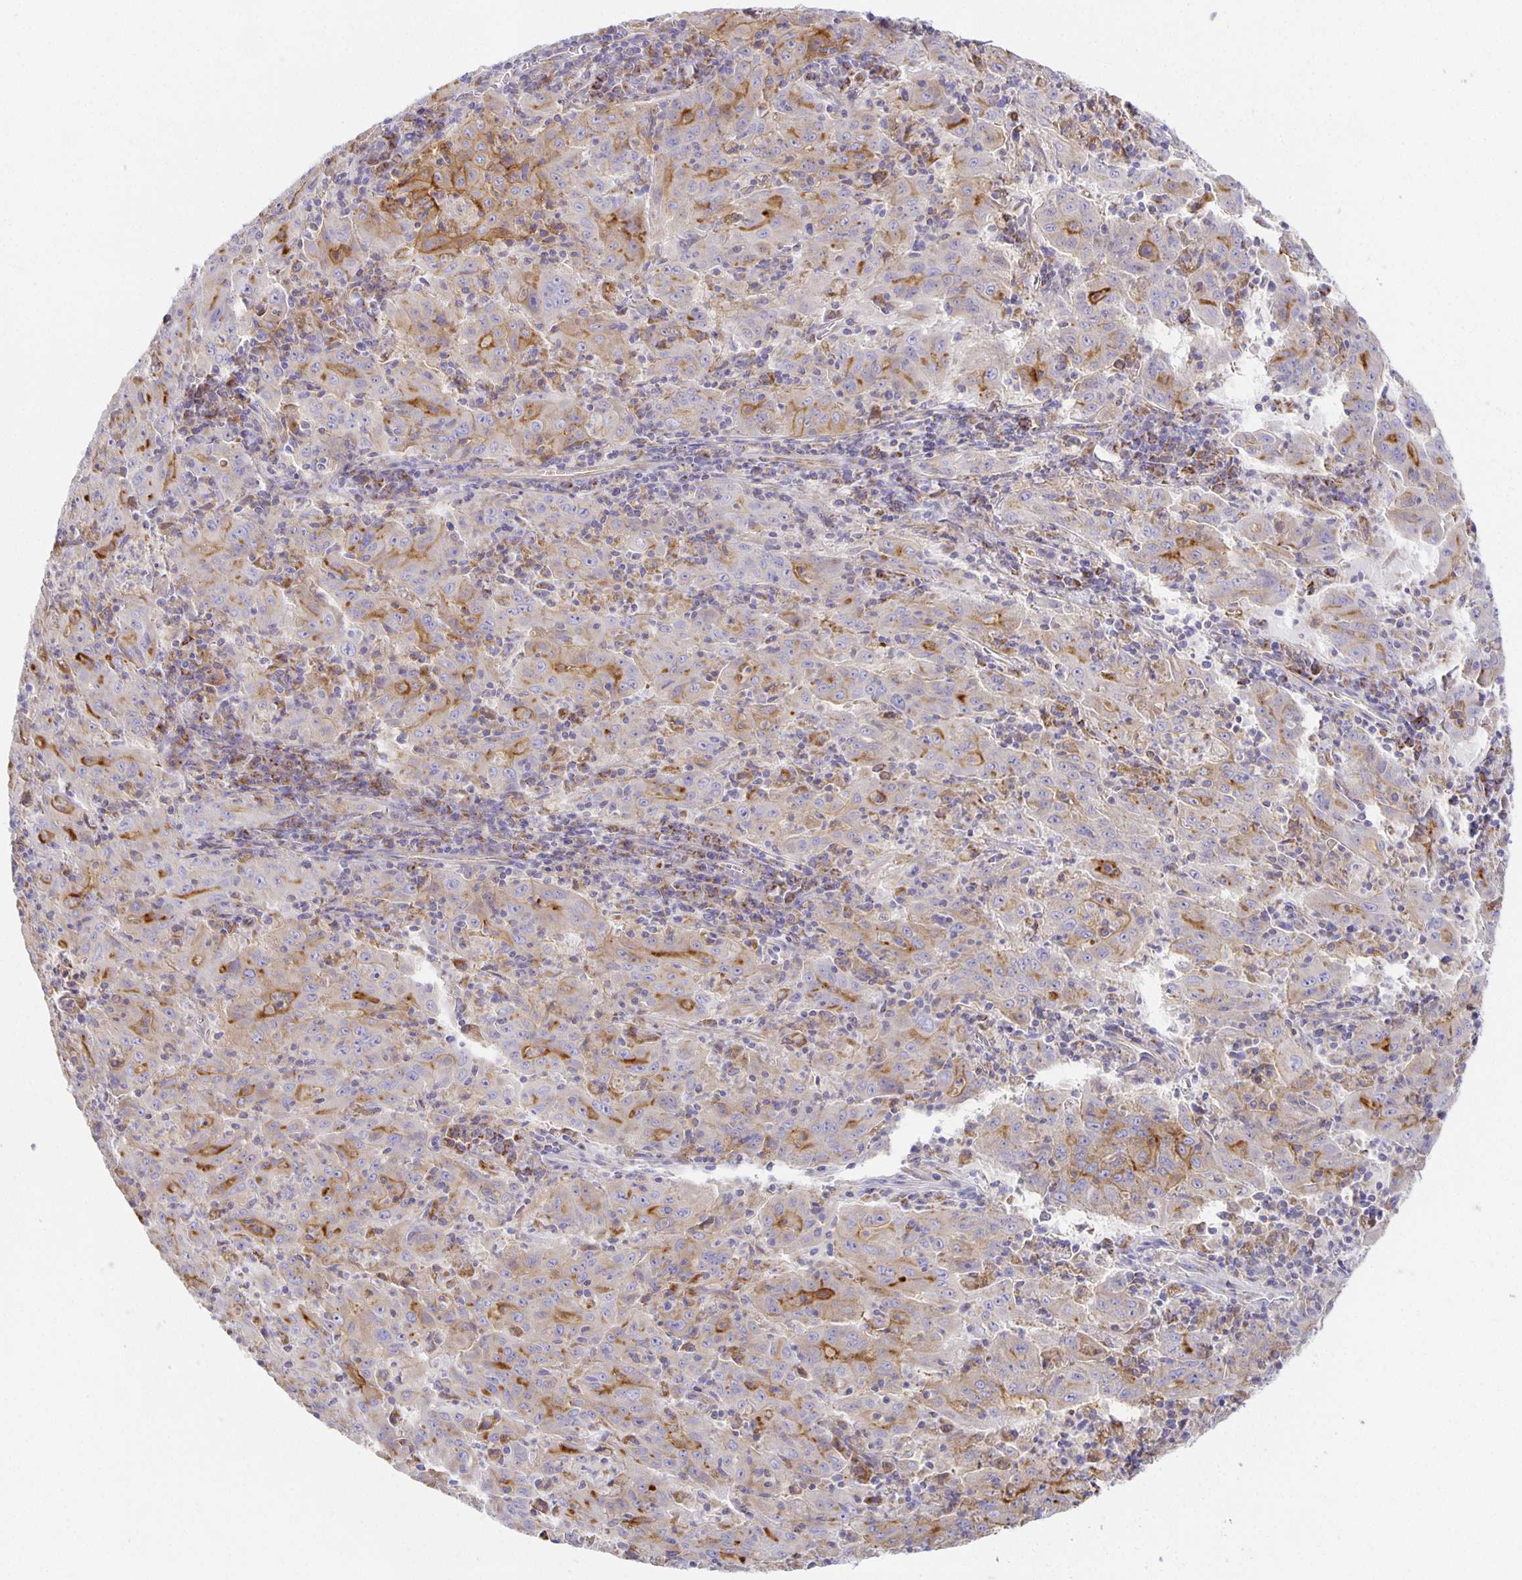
{"staining": {"intensity": "moderate", "quantity": "25%-75%", "location": "cytoplasmic/membranous"}, "tissue": "pancreatic cancer", "cell_type": "Tumor cells", "image_type": "cancer", "snomed": [{"axis": "morphology", "description": "Adenocarcinoma, NOS"}, {"axis": "topography", "description": "Pancreas"}], "caption": "An image of human pancreatic adenocarcinoma stained for a protein exhibits moderate cytoplasmic/membranous brown staining in tumor cells. The protein is stained brown, and the nuclei are stained in blue (DAB IHC with brightfield microscopy, high magnification).", "gene": "FLRT3", "patient": {"sex": "male", "age": 63}}